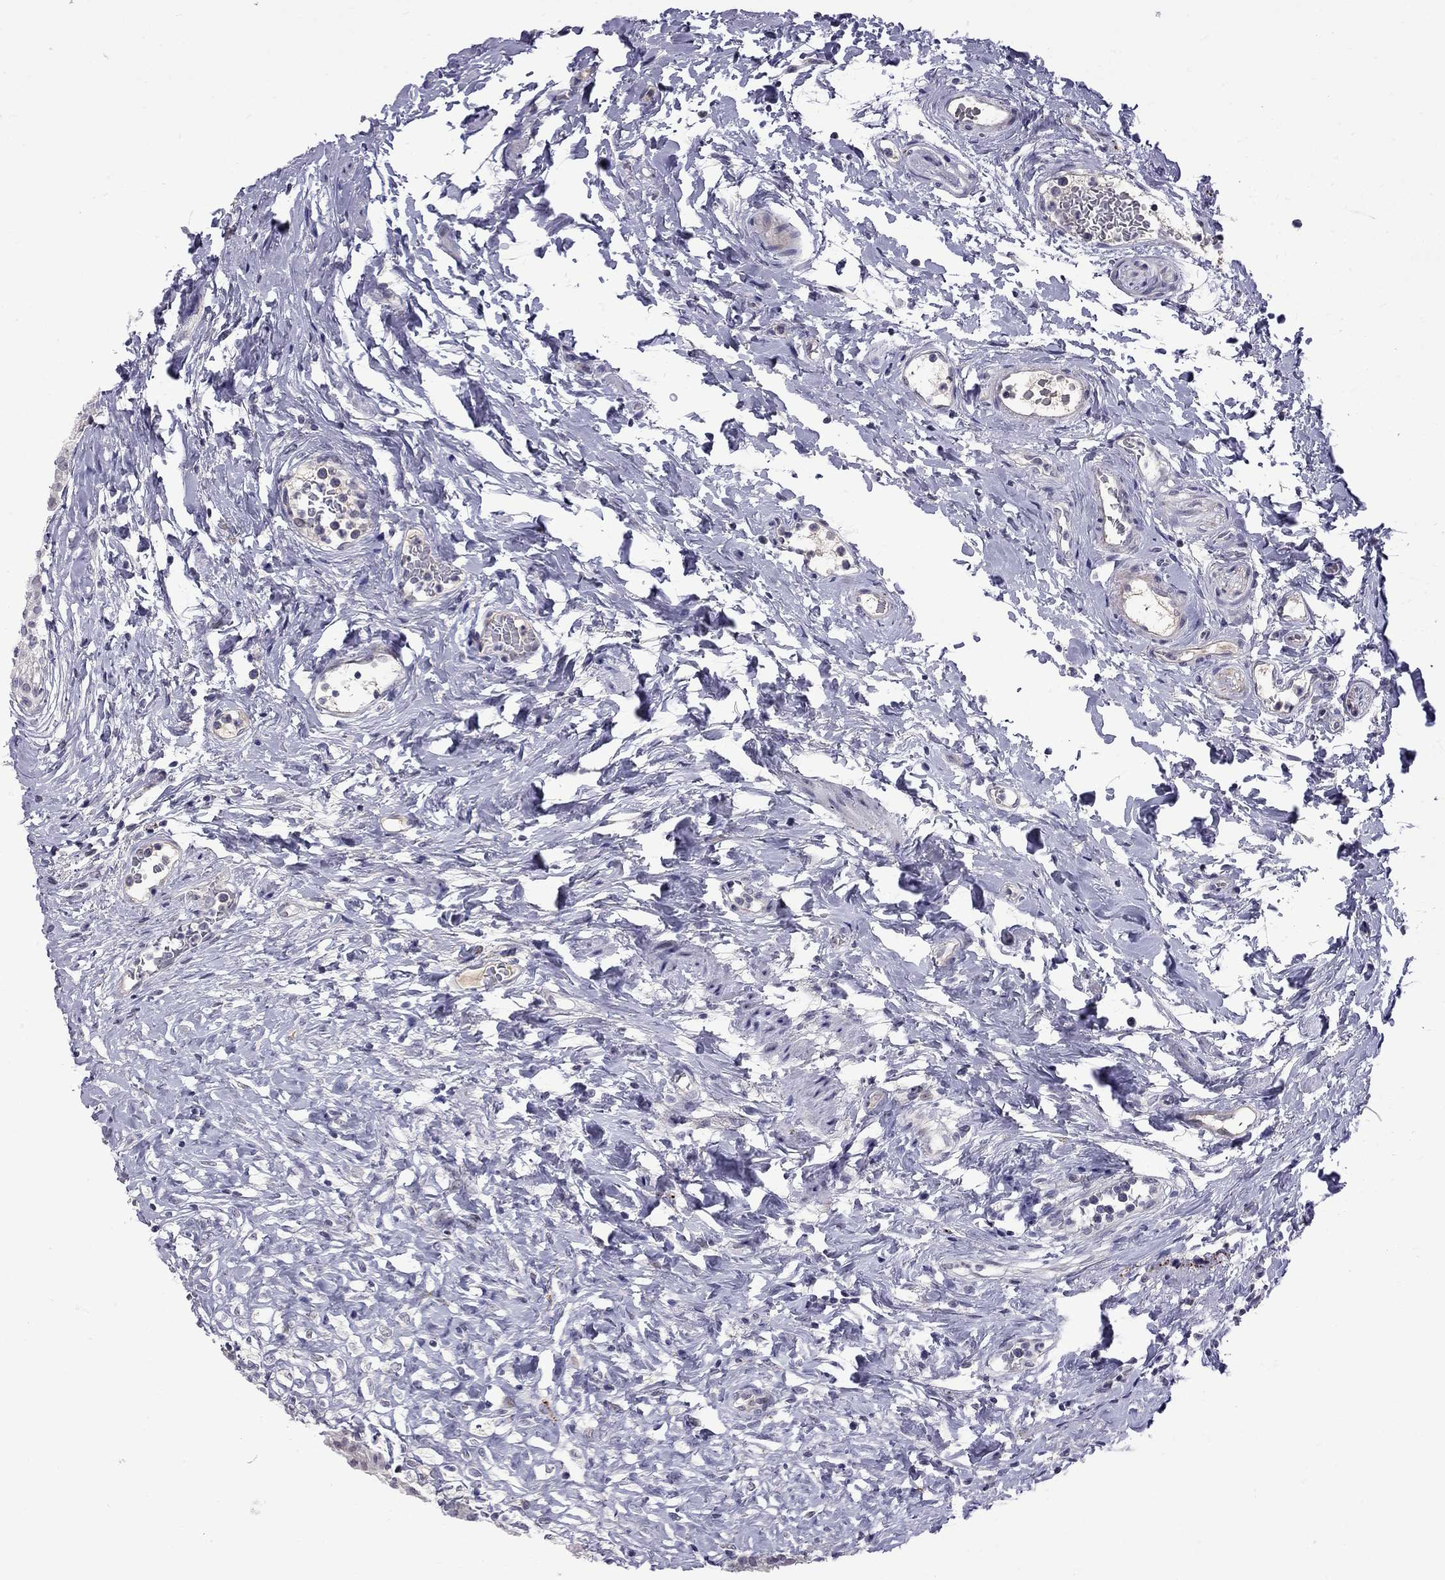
{"staining": {"intensity": "negative", "quantity": "none", "location": "none"}, "tissue": "urinary bladder", "cell_type": "Urothelial cells", "image_type": "normal", "snomed": [{"axis": "morphology", "description": "Normal tissue, NOS"}, {"axis": "topography", "description": "Urinary bladder"}], "caption": "Photomicrograph shows no significant protein staining in urothelial cells of normal urinary bladder.", "gene": "RTL9", "patient": {"sex": "male", "age": 76}}